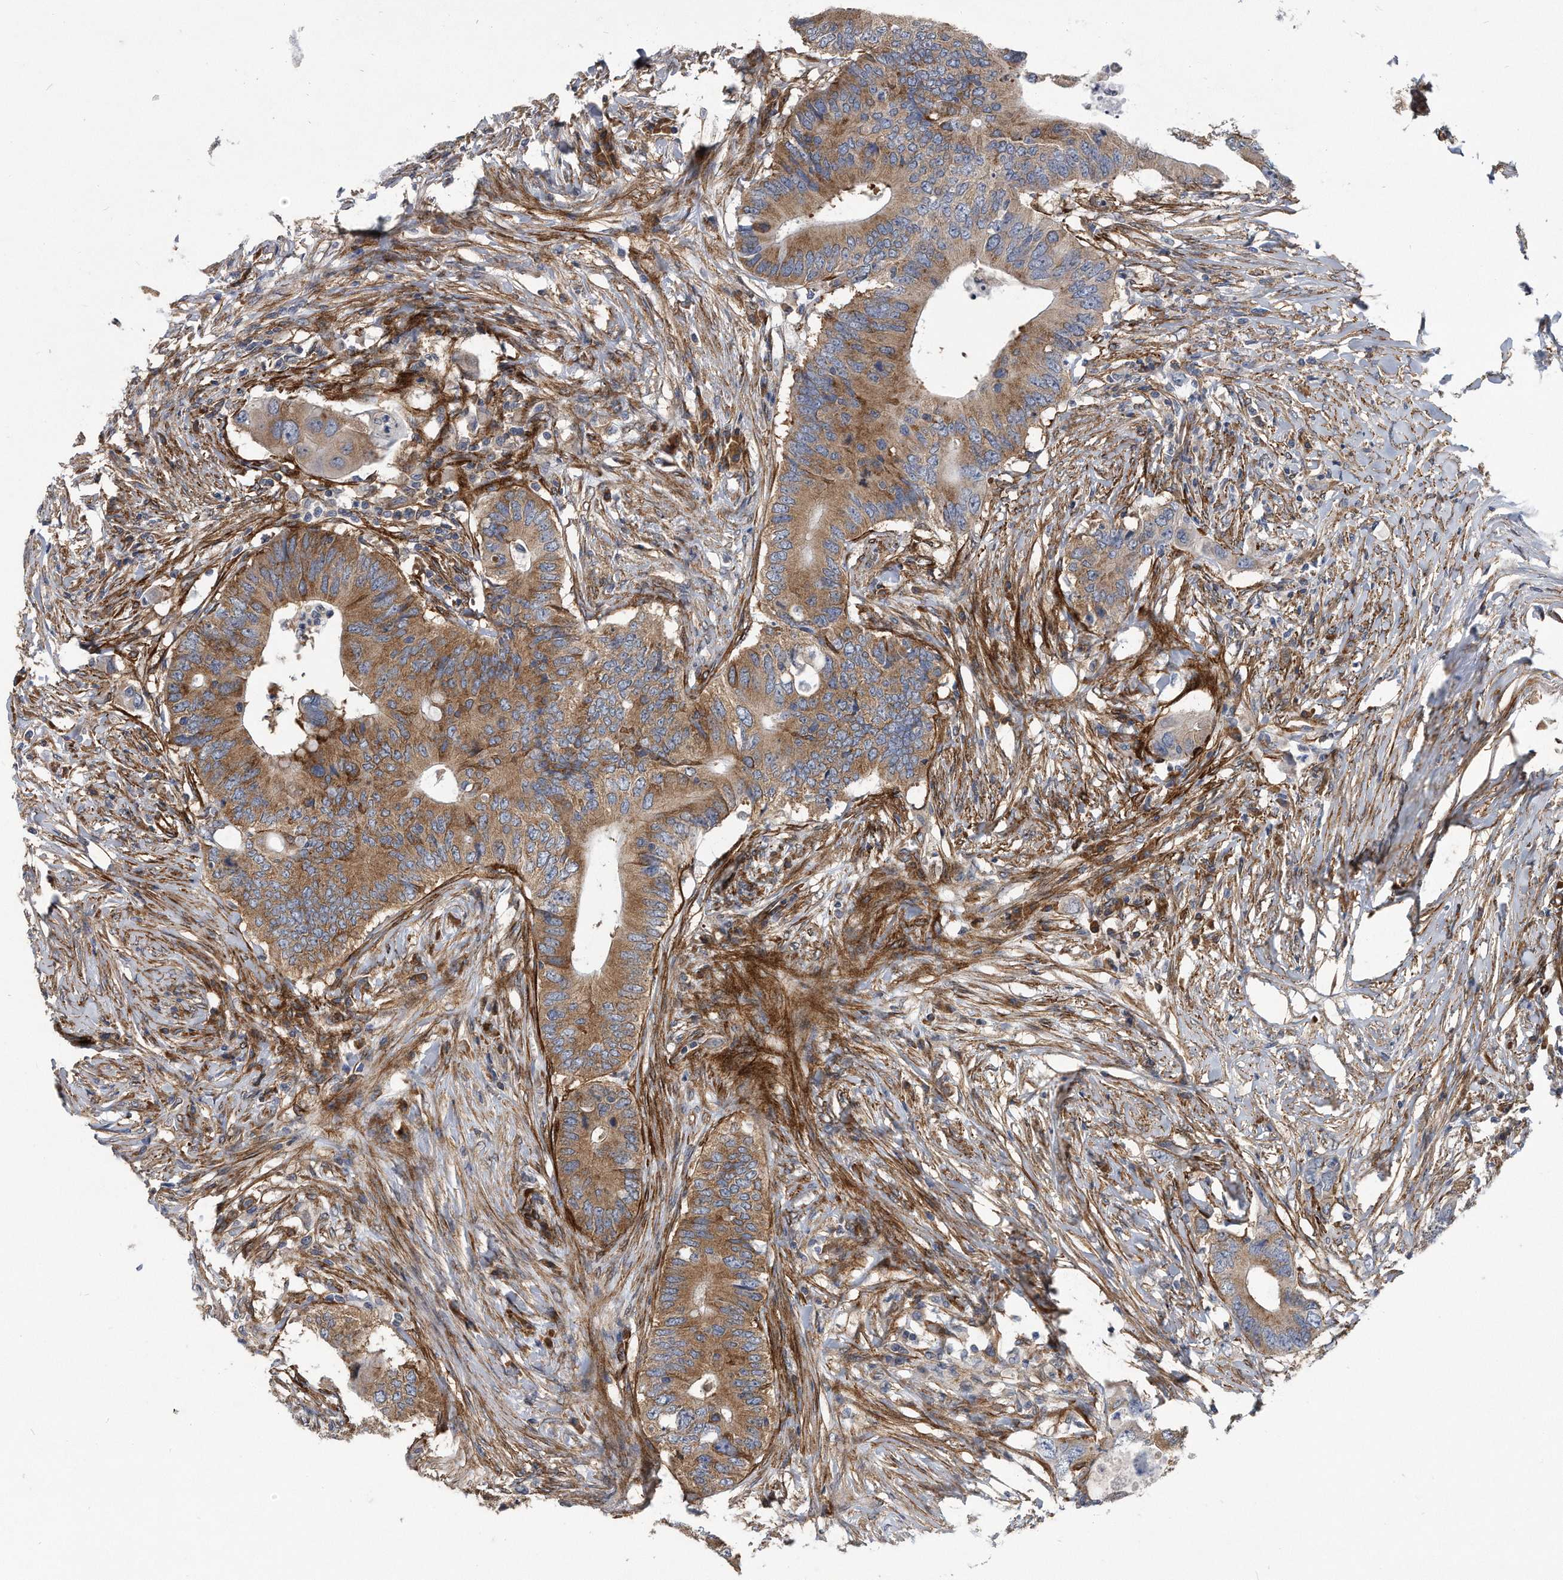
{"staining": {"intensity": "moderate", "quantity": ">75%", "location": "cytoplasmic/membranous"}, "tissue": "colorectal cancer", "cell_type": "Tumor cells", "image_type": "cancer", "snomed": [{"axis": "morphology", "description": "Adenocarcinoma, NOS"}, {"axis": "topography", "description": "Colon"}], "caption": "Colorectal cancer stained with immunohistochemistry demonstrates moderate cytoplasmic/membranous expression in about >75% of tumor cells. (DAB (3,3'-diaminobenzidine) = brown stain, brightfield microscopy at high magnification).", "gene": "EIF2B4", "patient": {"sex": "male", "age": 71}}